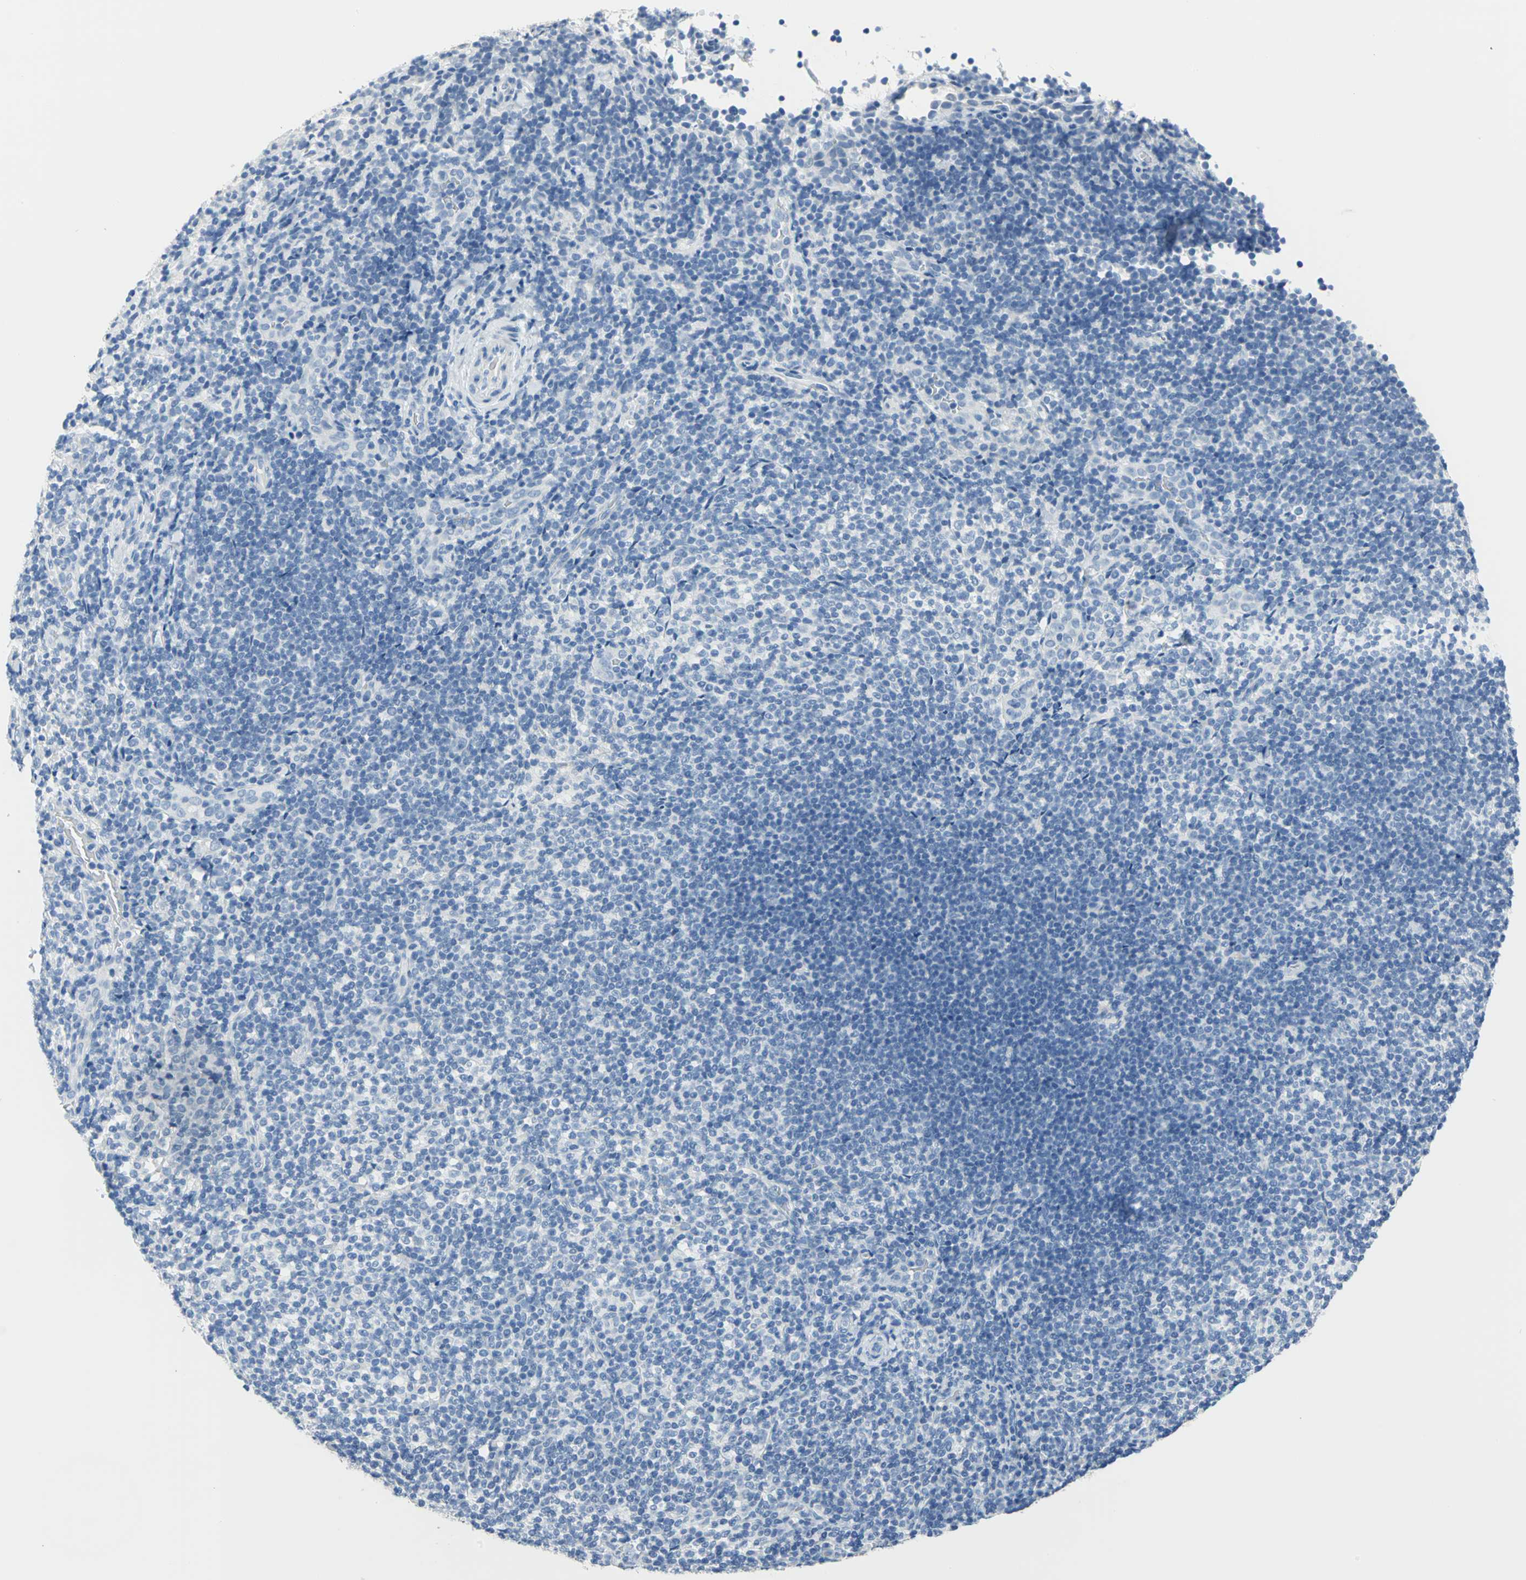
{"staining": {"intensity": "negative", "quantity": "none", "location": "none"}, "tissue": "lymphoma", "cell_type": "Tumor cells", "image_type": "cancer", "snomed": [{"axis": "morphology", "description": "Malignant lymphoma, non-Hodgkin's type, Low grade"}, {"axis": "topography", "description": "Lymph node"}], "caption": "Tumor cells are negative for brown protein staining in low-grade malignant lymphoma, non-Hodgkin's type.", "gene": "PKLR", "patient": {"sex": "female", "age": 76}}